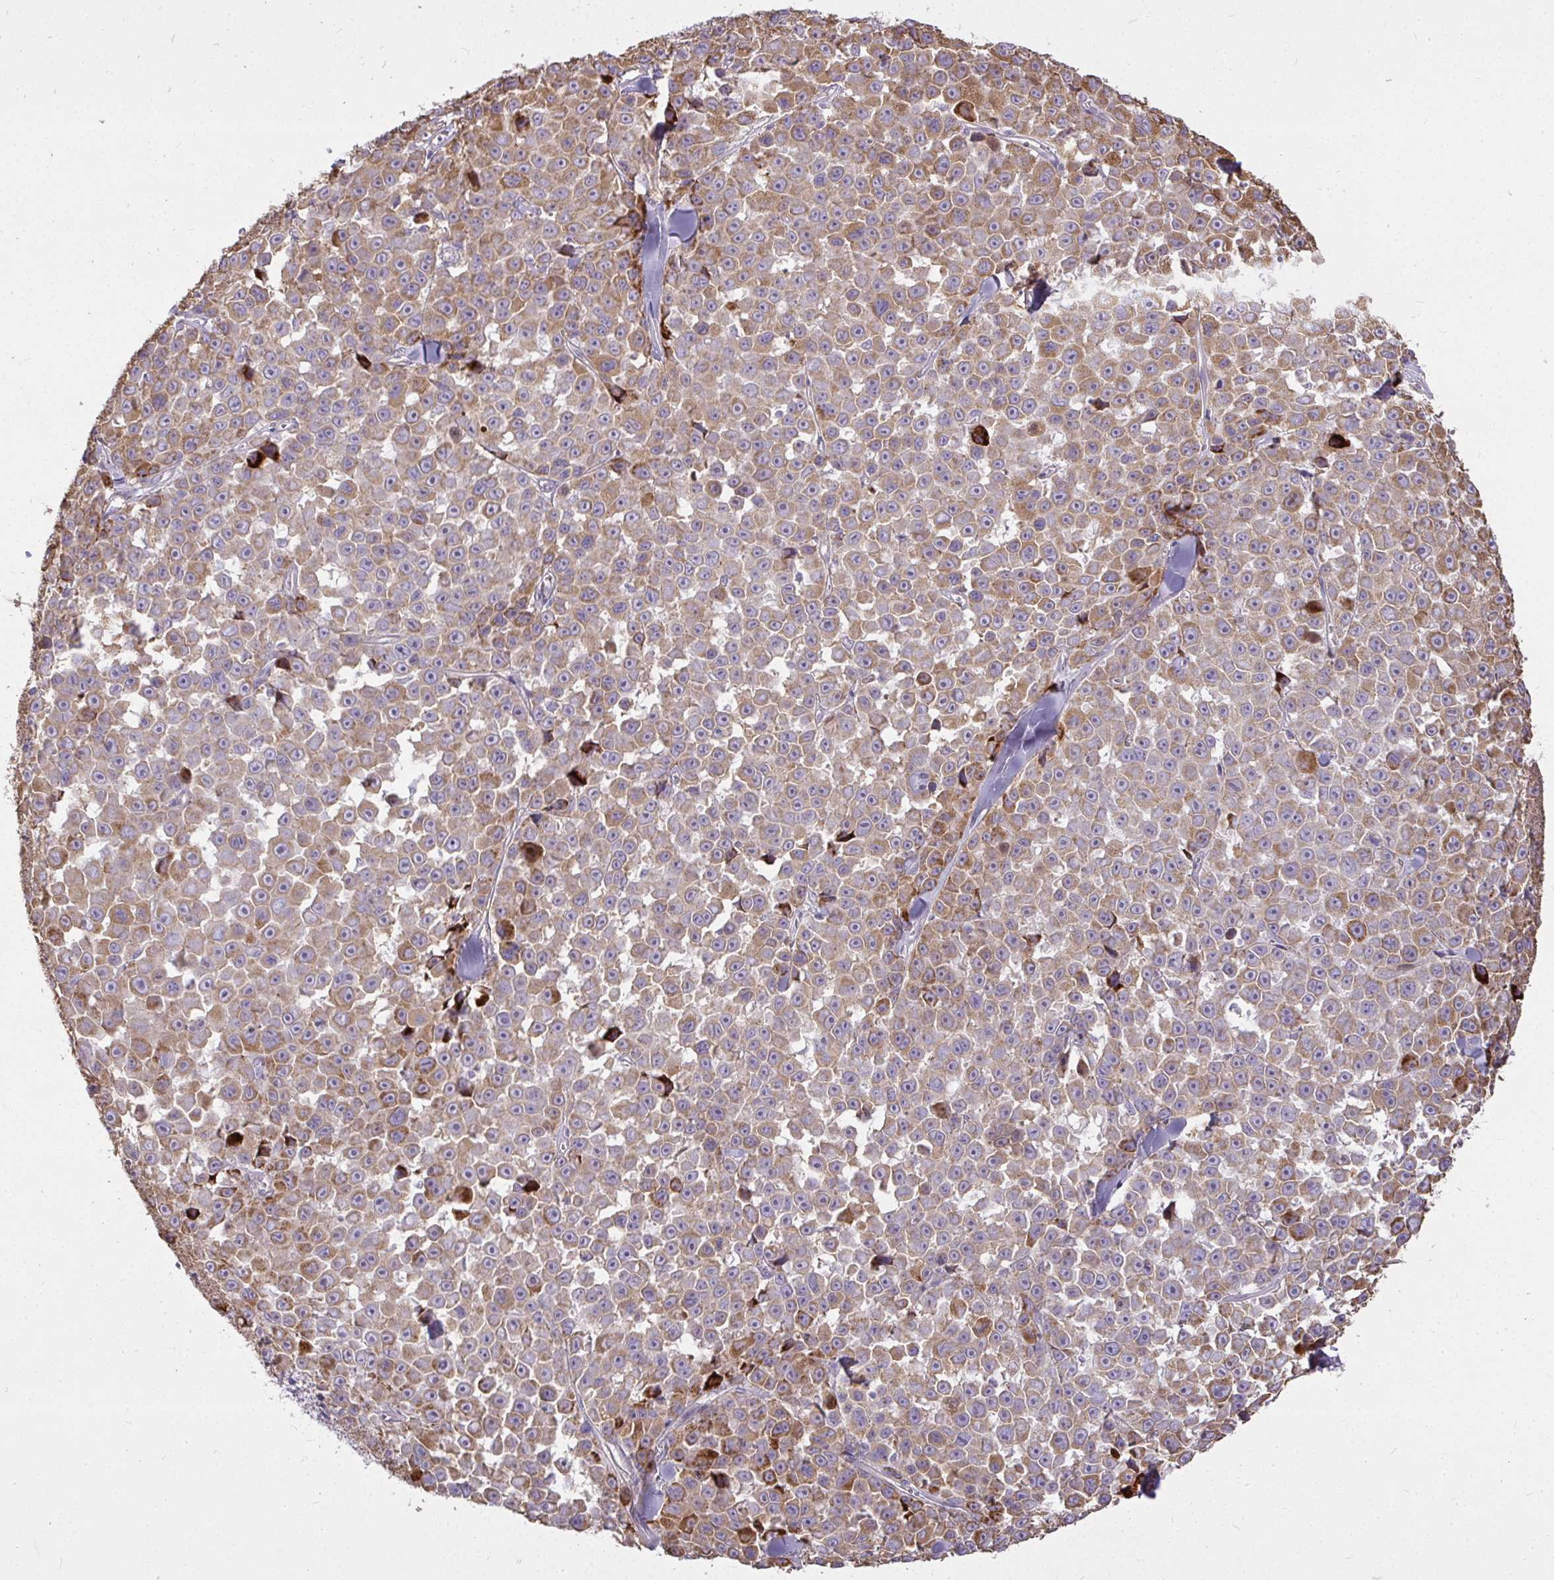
{"staining": {"intensity": "moderate", "quantity": ">75%", "location": "cytoplasmic/membranous"}, "tissue": "melanoma", "cell_type": "Tumor cells", "image_type": "cancer", "snomed": [{"axis": "morphology", "description": "Malignant melanoma, NOS"}, {"axis": "topography", "description": "Skin"}], "caption": "Immunohistochemistry (IHC) image of human melanoma stained for a protein (brown), which reveals medium levels of moderate cytoplasmic/membranous staining in about >75% of tumor cells.", "gene": "STRIP1", "patient": {"sex": "female", "age": 66}}